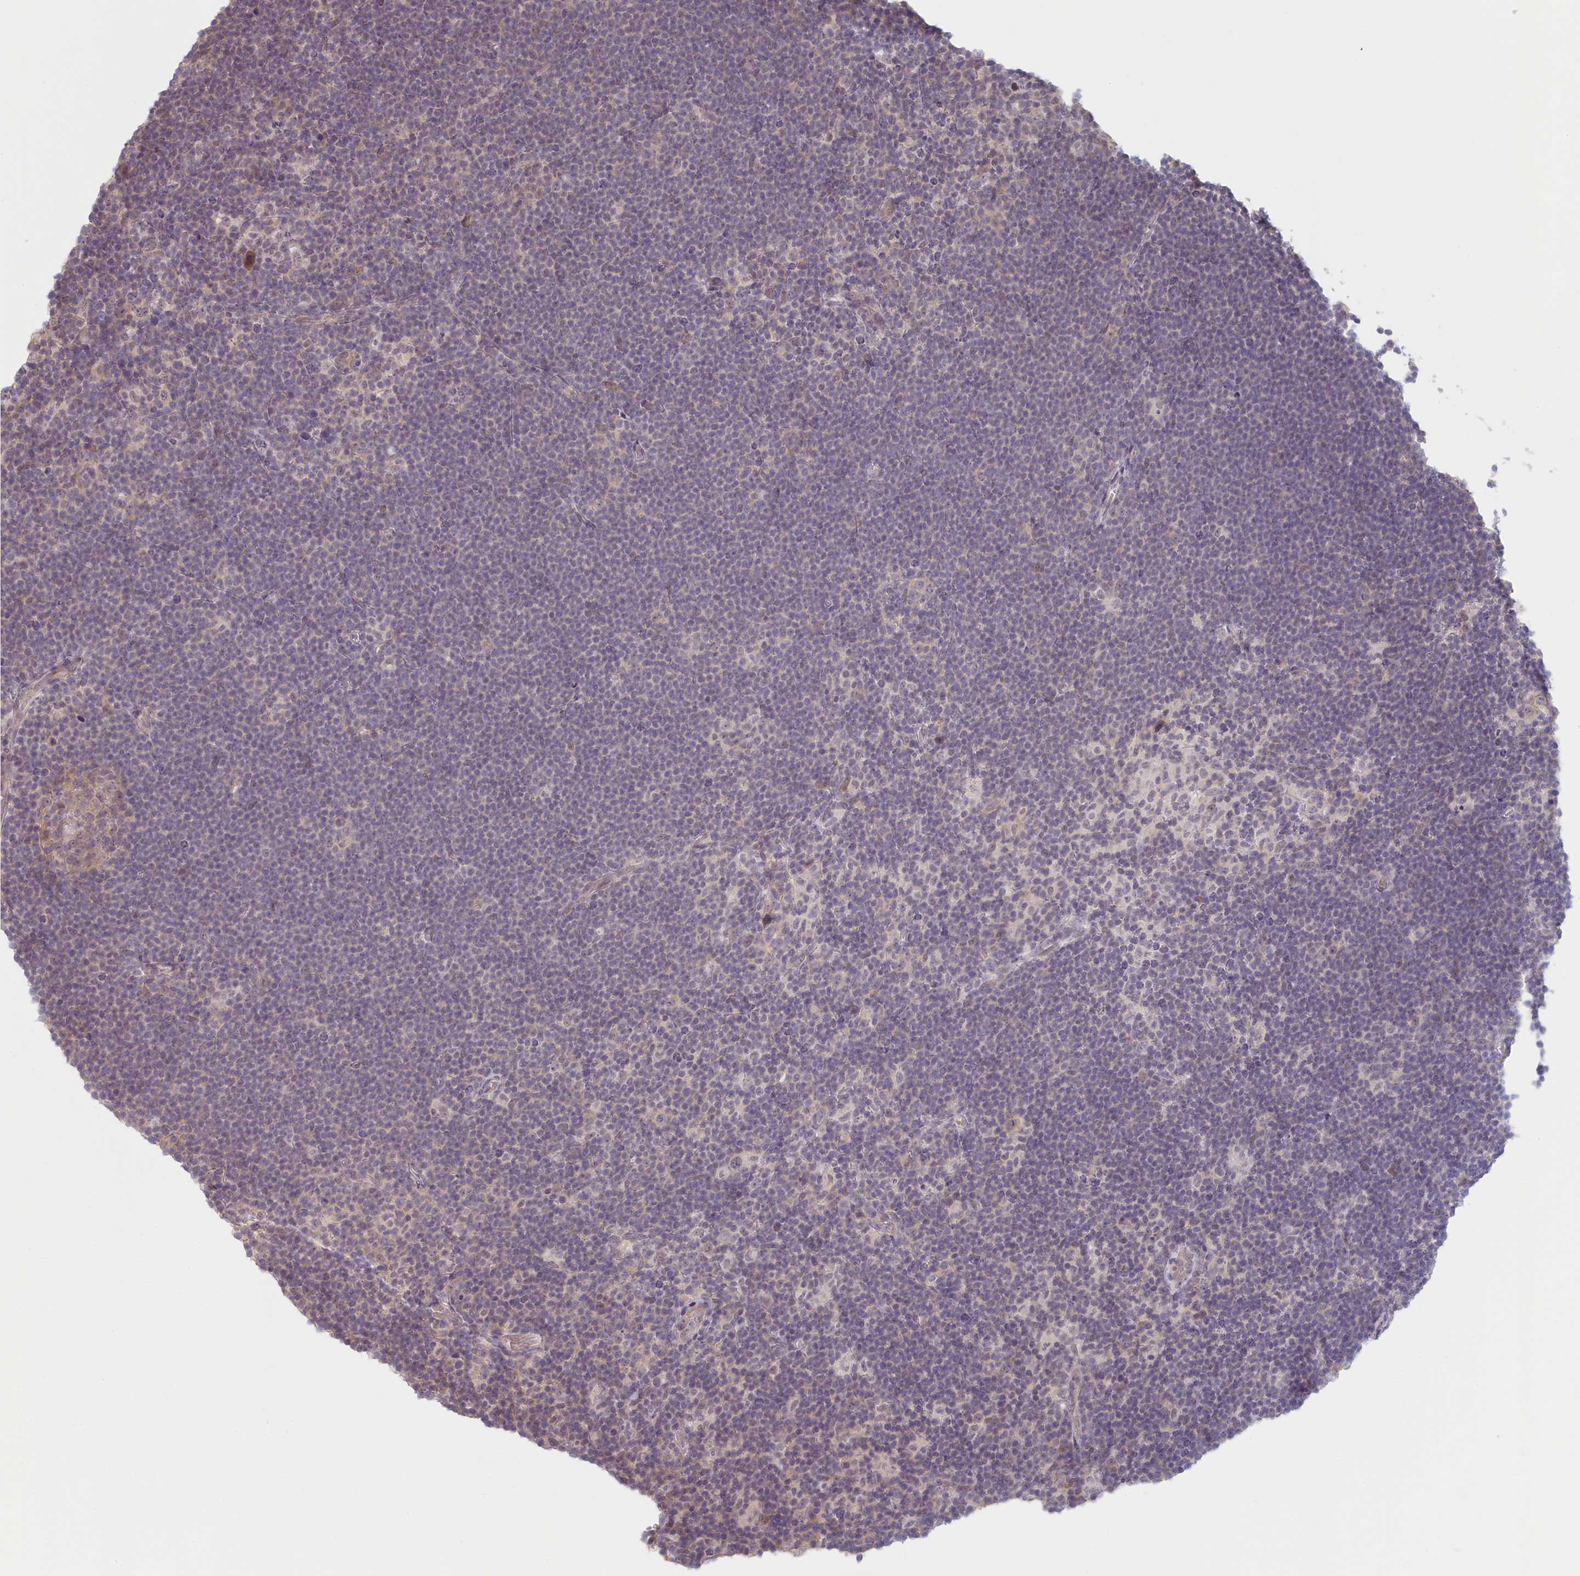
{"staining": {"intensity": "weak", "quantity": "25%-75%", "location": "nuclear"}, "tissue": "lymphoma", "cell_type": "Tumor cells", "image_type": "cancer", "snomed": [{"axis": "morphology", "description": "Hodgkin's disease, NOS"}, {"axis": "topography", "description": "Lymph node"}], "caption": "Hodgkin's disease tissue displays weak nuclear expression in approximately 25%-75% of tumor cells", "gene": "C19orf44", "patient": {"sex": "female", "age": 57}}